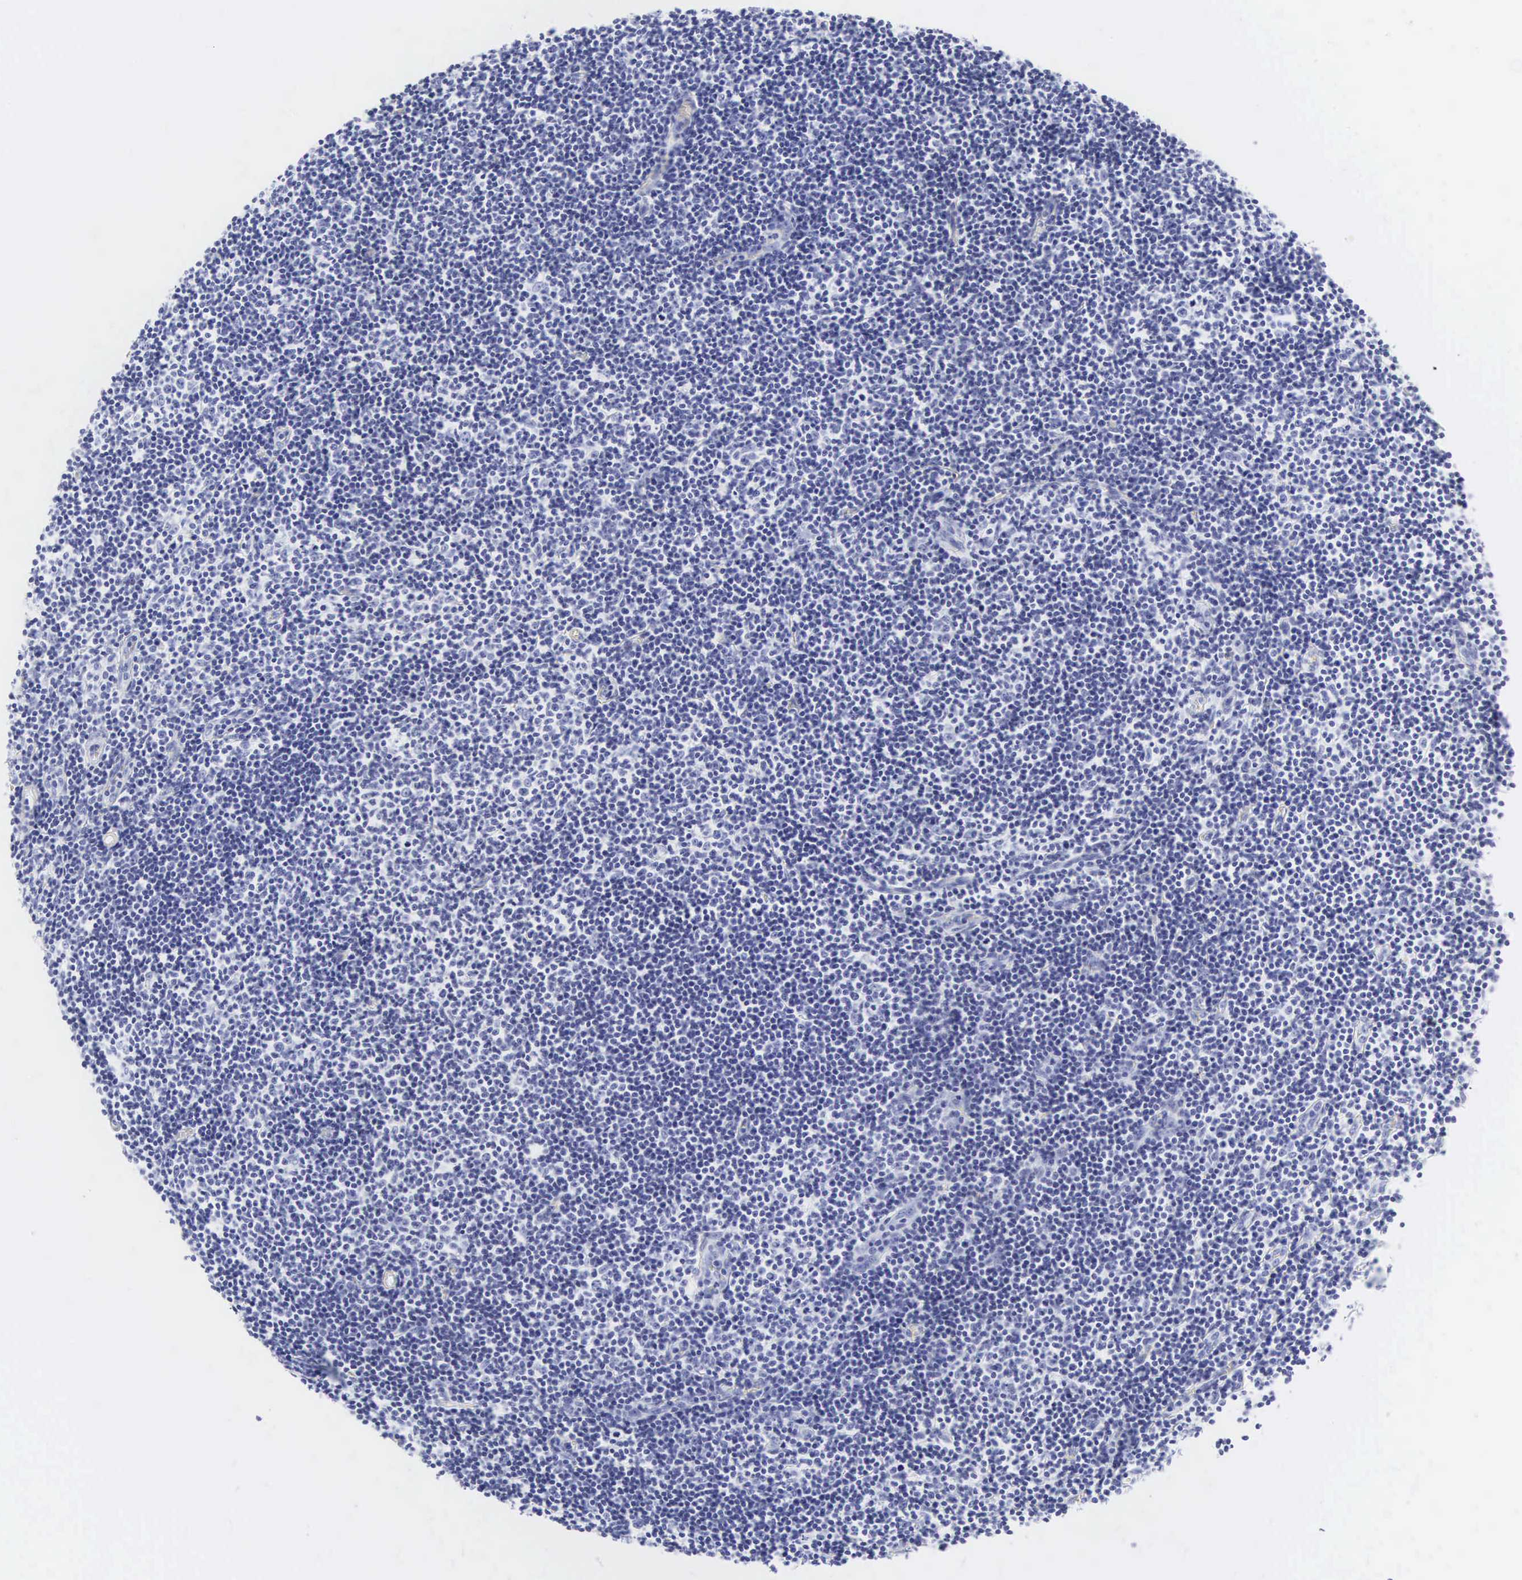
{"staining": {"intensity": "negative", "quantity": "none", "location": "none"}, "tissue": "lymphoma", "cell_type": "Tumor cells", "image_type": "cancer", "snomed": [{"axis": "morphology", "description": "Malignant lymphoma, non-Hodgkin's type, Low grade"}, {"axis": "topography", "description": "Lymph node"}], "caption": "Photomicrograph shows no protein expression in tumor cells of lymphoma tissue.", "gene": "CGB3", "patient": {"sex": "male", "age": 49}}